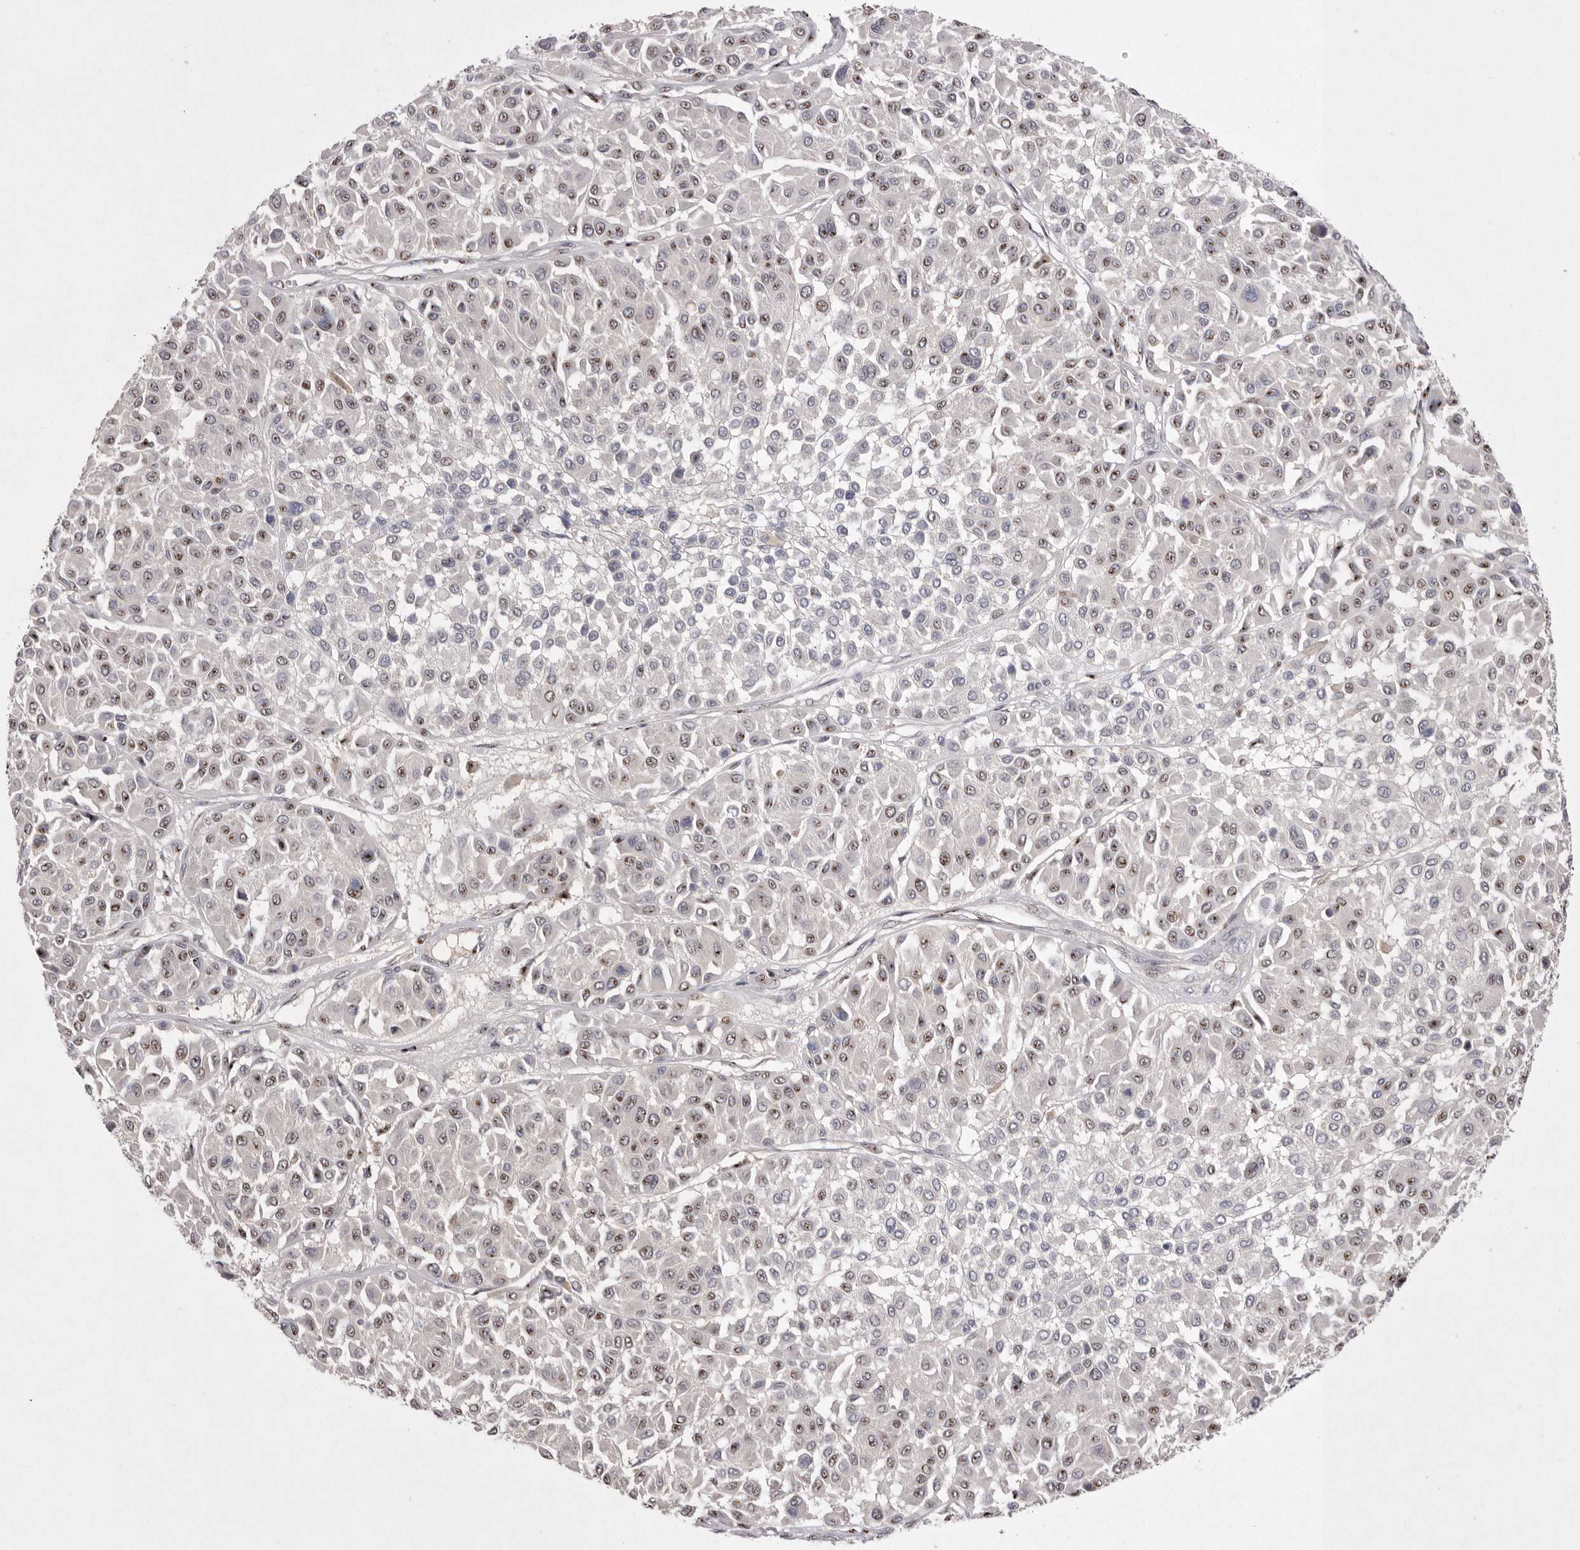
{"staining": {"intensity": "moderate", "quantity": "25%-75%", "location": "nuclear"}, "tissue": "melanoma", "cell_type": "Tumor cells", "image_type": "cancer", "snomed": [{"axis": "morphology", "description": "Malignant melanoma, Metastatic site"}, {"axis": "topography", "description": "Soft tissue"}], "caption": "Human melanoma stained with a brown dye displays moderate nuclear positive positivity in approximately 25%-75% of tumor cells.", "gene": "HUS1", "patient": {"sex": "male", "age": 41}}